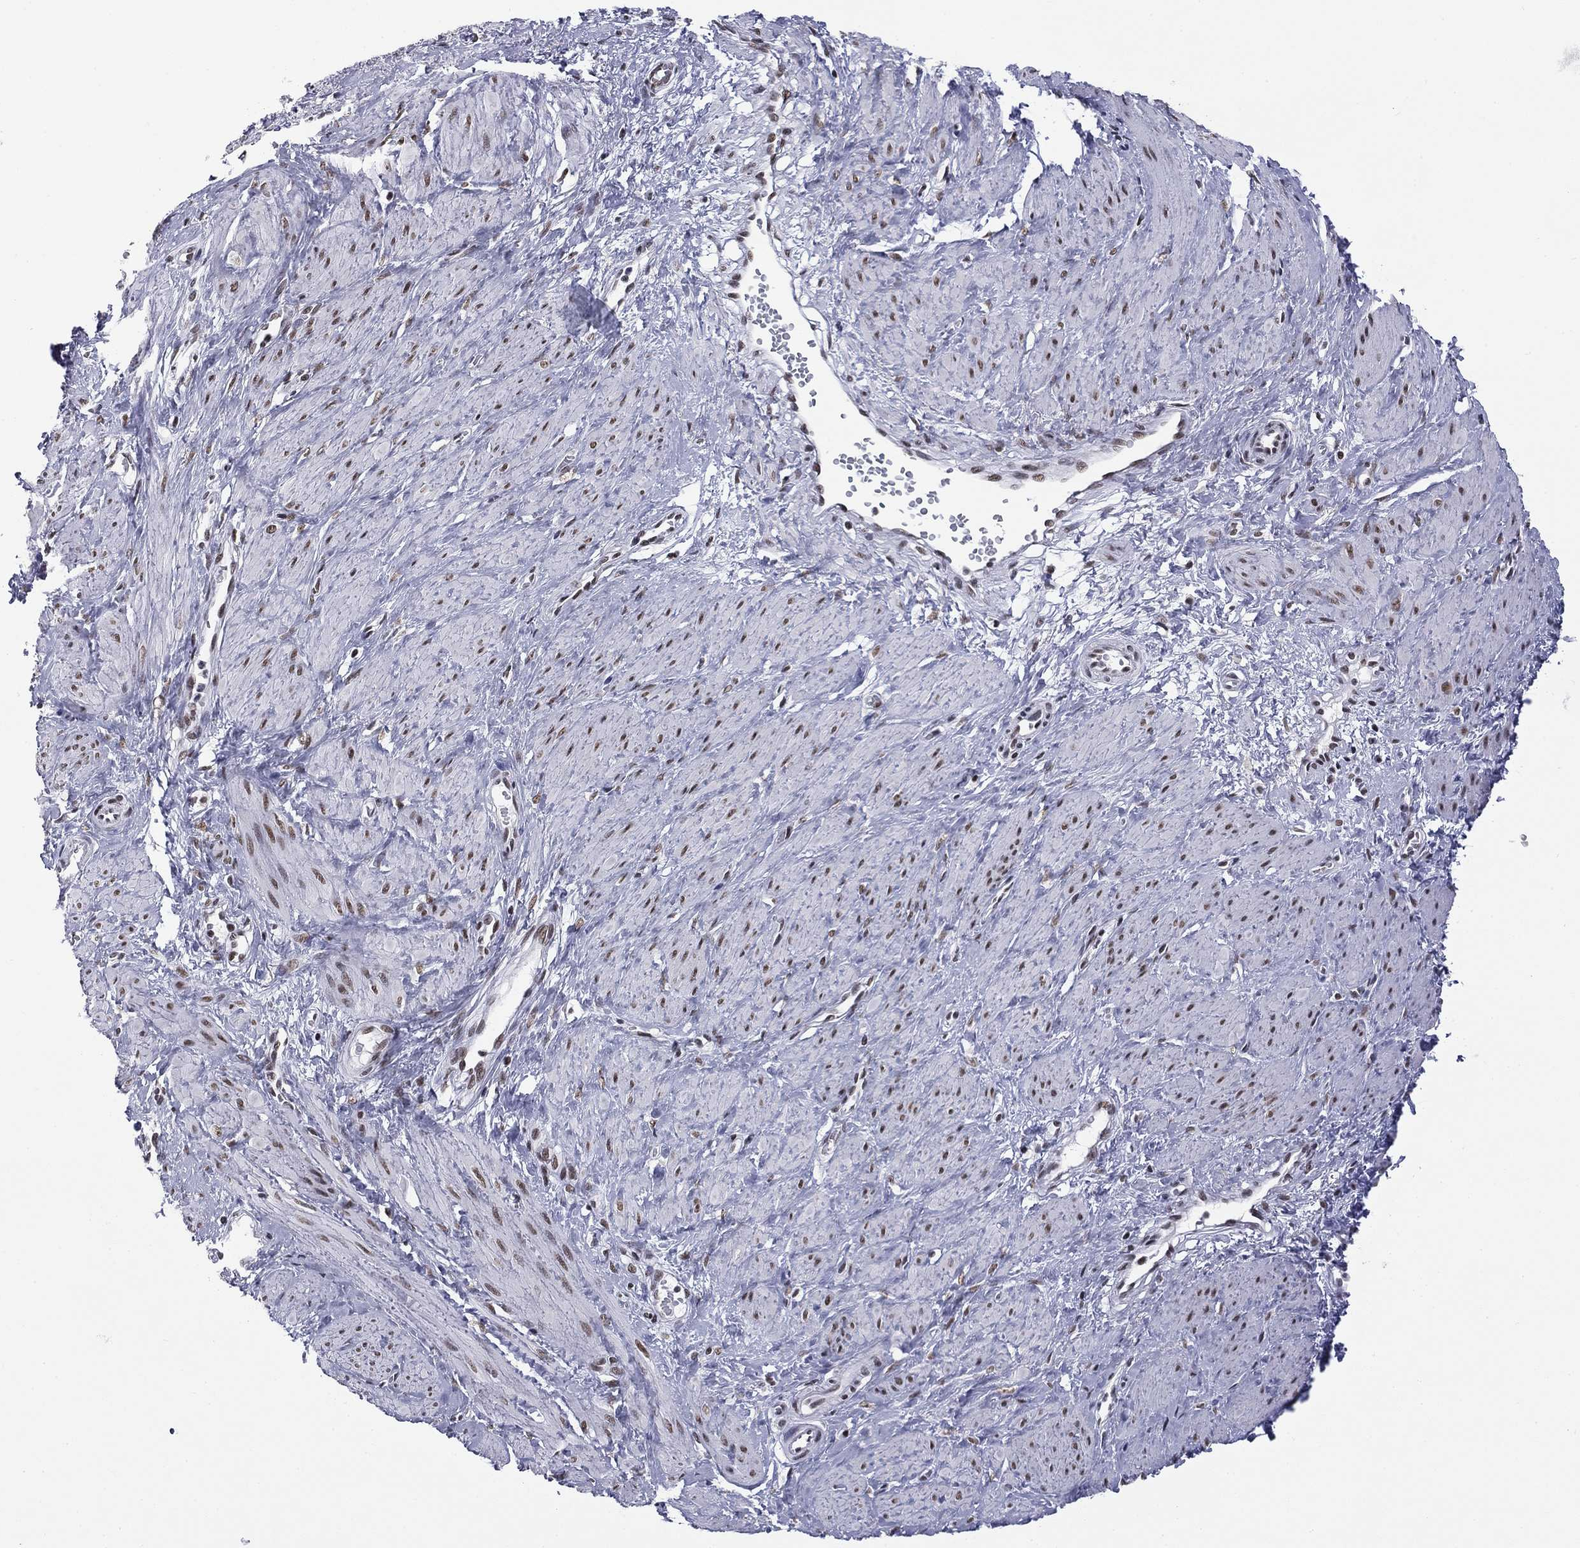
{"staining": {"intensity": "moderate", "quantity": ">75%", "location": "nuclear"}, "tissue": "smooth muscle", "cell_type": "Smooth muscle cells", "image_type": "normal", "snomed": [{"axis": "morphology", "description": "Normal tissue, NOS"}, {"axis": "topography", "description": "Smooth muscle"}, {"axis": "topography", "description": "Uterus"}], "caption": "The photomicrograph displays a brown stain indicating the presence of a protein in the nuclear of smooth muscle cells in smooth muscle. The staining was performed using DAB (3,3'-diaminobenzidine) to visualize the protein expression in brown, while the nuclei were stained in blue with hematoxylin (Magnification: 20x).", "gene": "ETV5", "patient": {"sex": "female", "age": 39}}